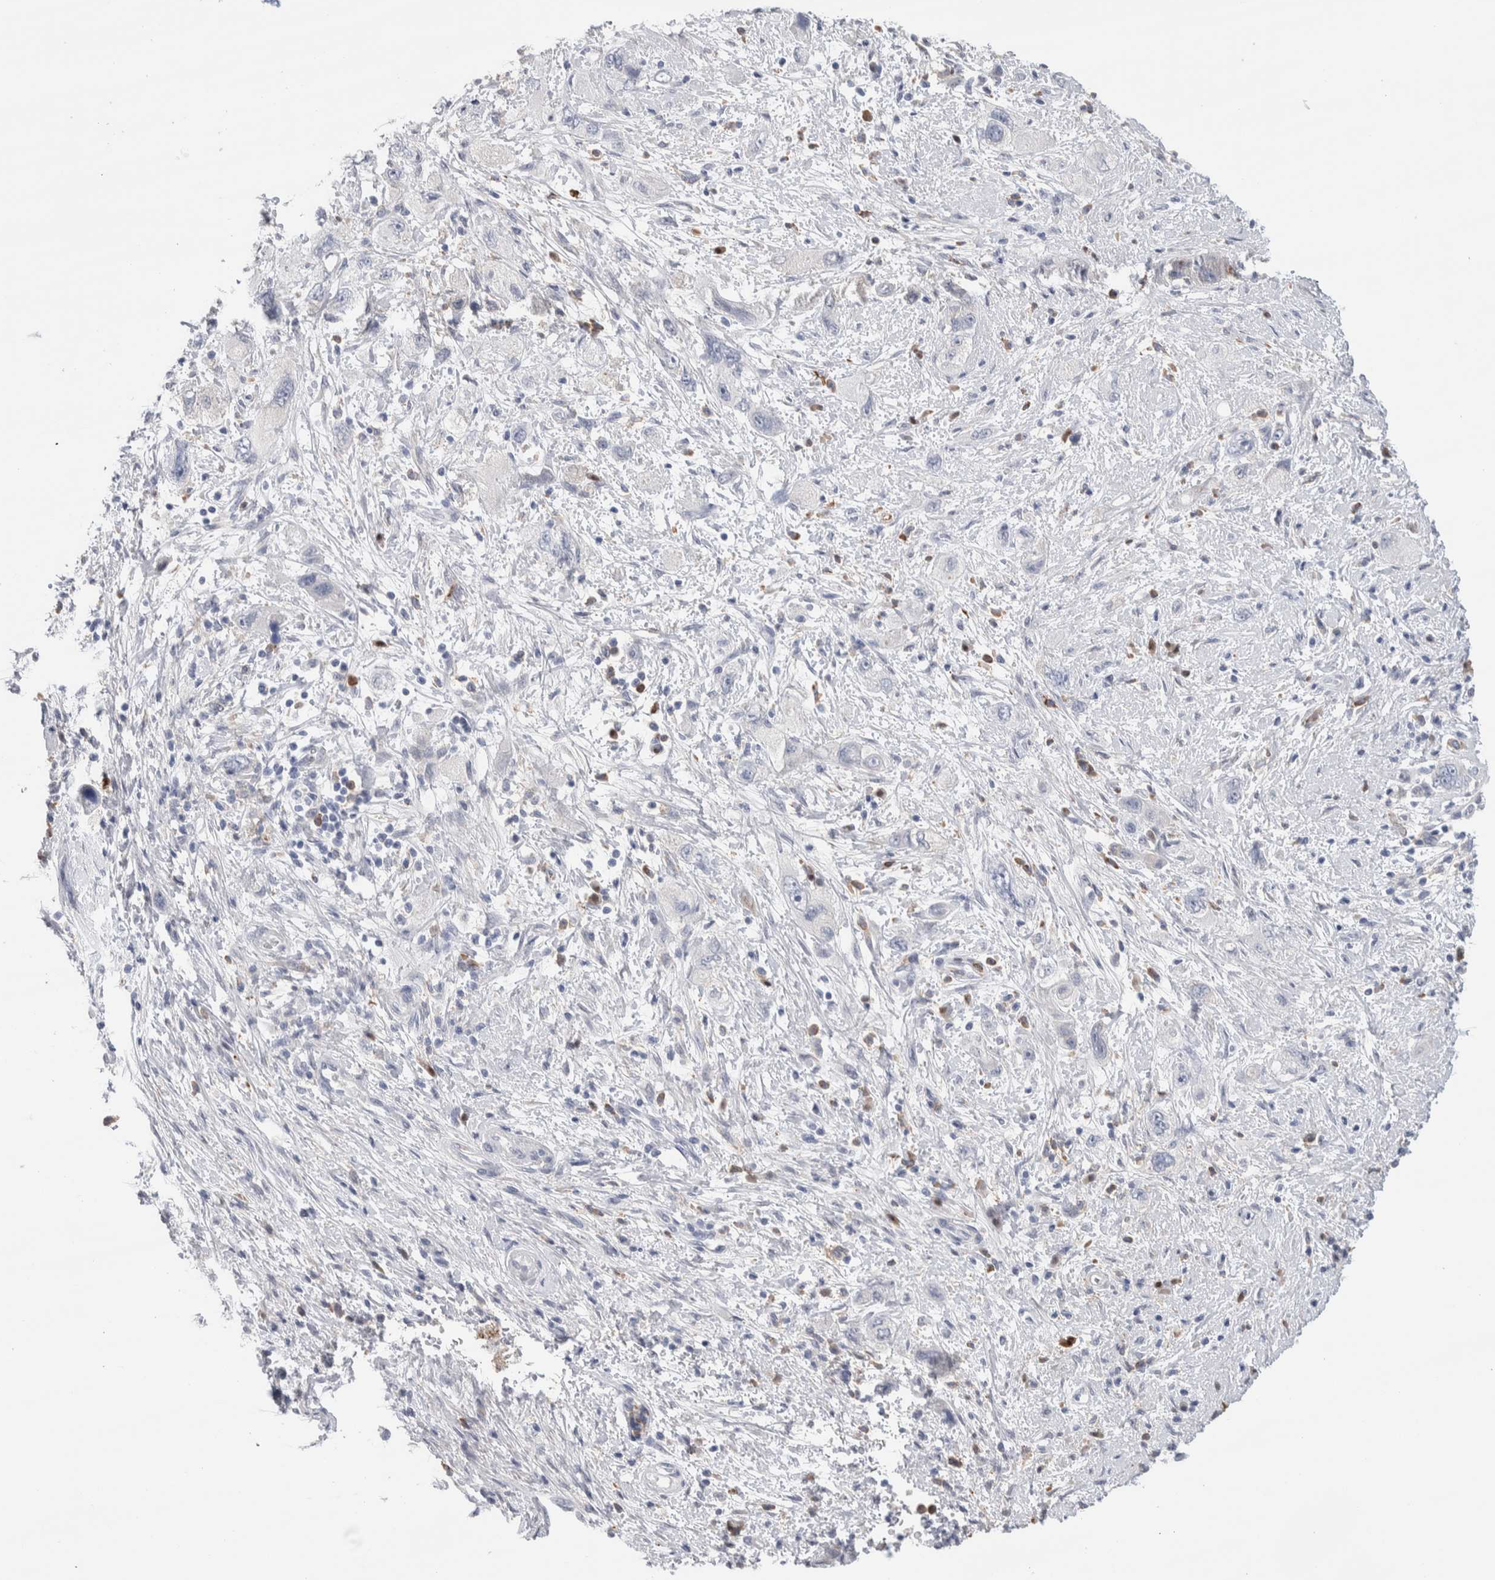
{"staining": {"intensity": "negative", "quantity": "none", "location": "none"}, "tissue": "pancreatic cancer", "cell_type": "Tumor cells", "image_type": "cancer", "snomed": [{"axis": "morphology", "description": "Adenocarcinoma, NOS"}, {"axis": "topography", "description": "Pancreas"}], "caption": "This is a image of IHC staining of pancreatic cancer (adenocarcinoma), which shows no positivity in tumor cells.", "gene": "LURAP1L", "patient": {"sex": "female", "age": 73}}